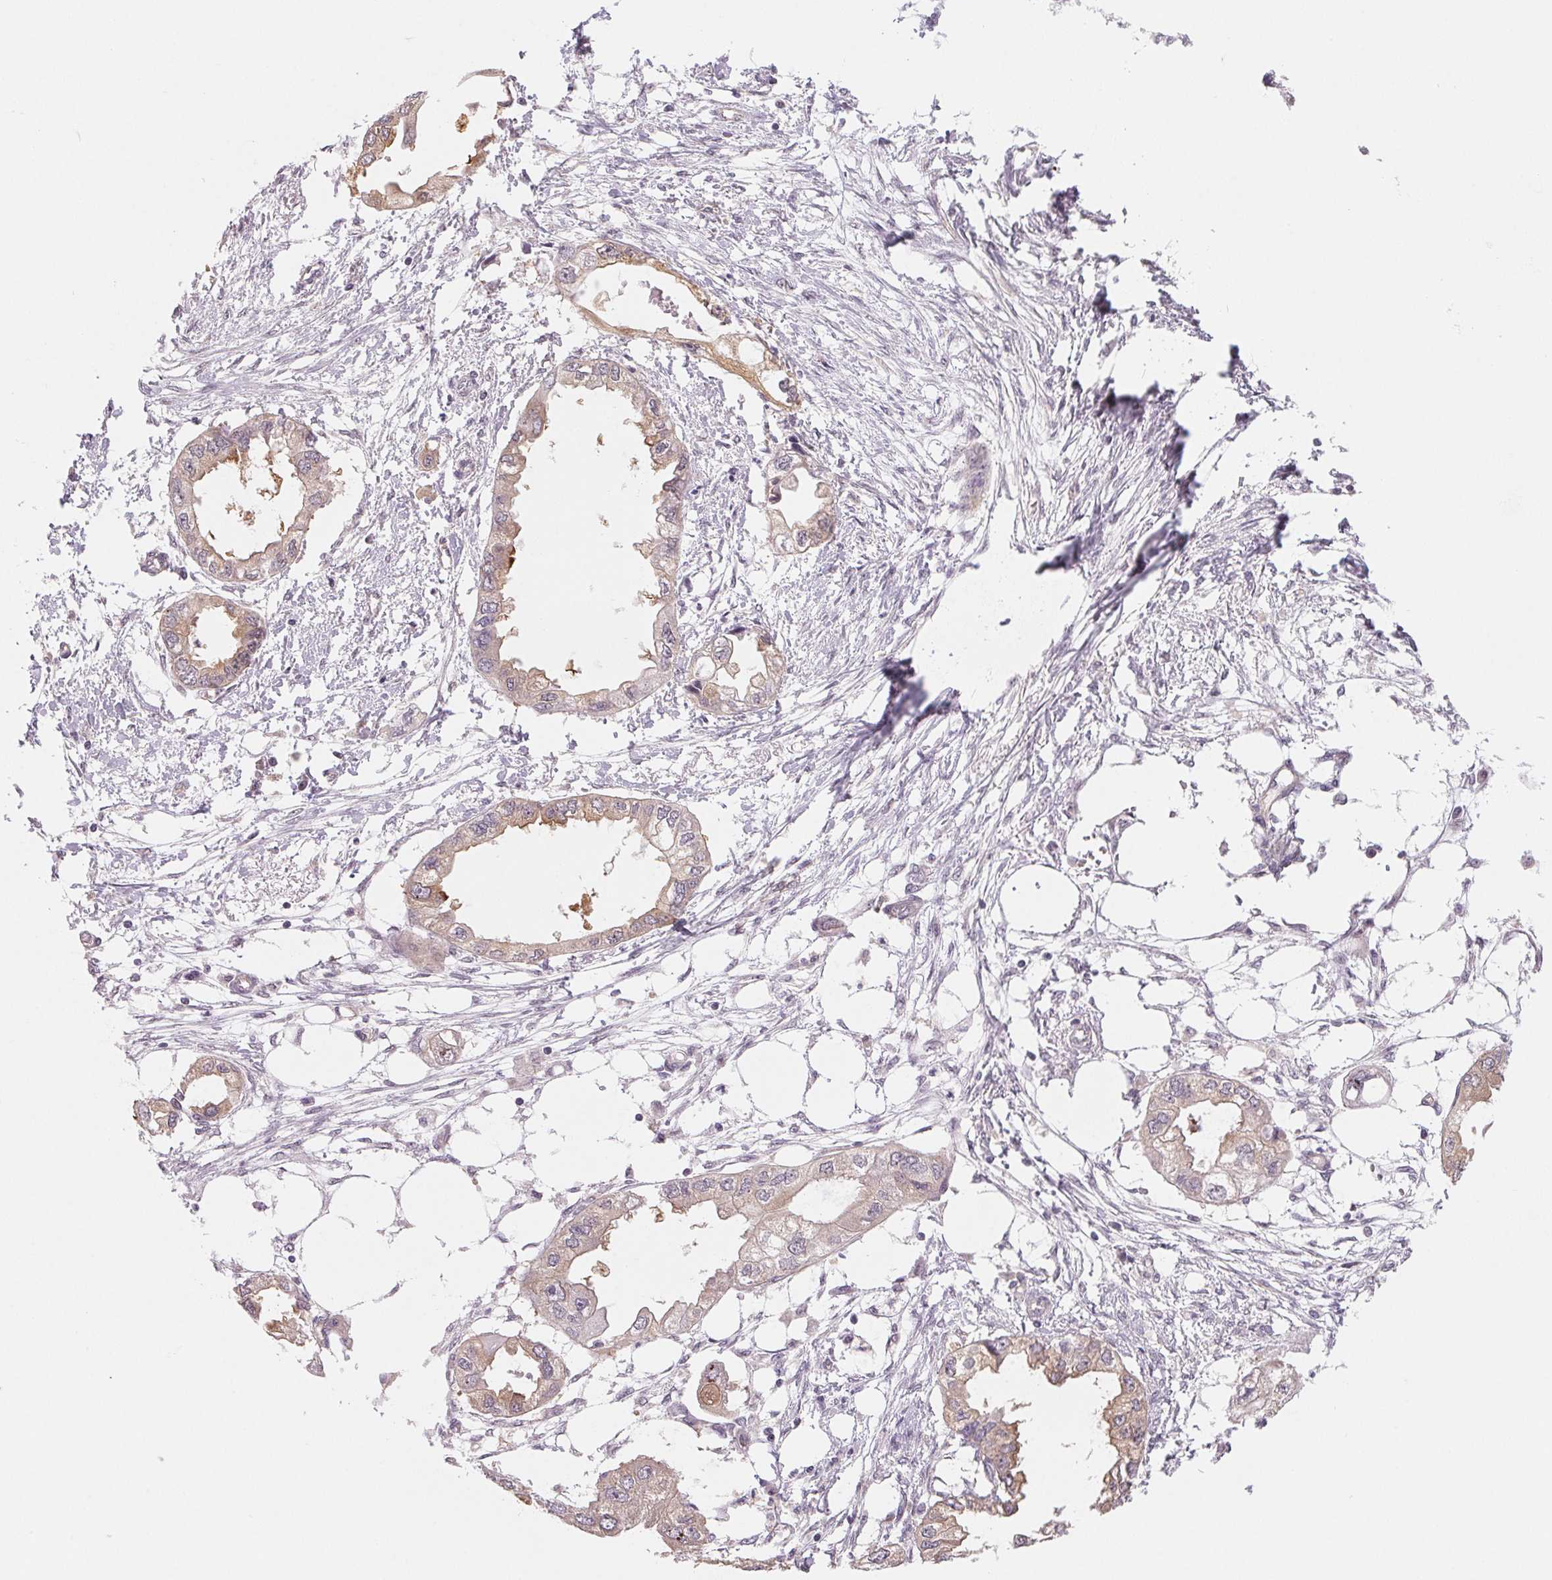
{"staining": {"intensity": "weak", "quantity": ">75%", "location": "cytoplasmic/membranous"}, "tissue": "endometrial cancer", "cell_type": "Tumor cells", "image_type": "cancer", "snomed": [{"axis": "morphology", "description": "Adenocarcinoma, NOS"}, {"axis": "morphology", "description": "Adenocarcinoma, metastatic, NOS"}, {"axis": "topography", "description": "Adipose tissue"}, {"axis": "topography", "description": "Endometrium"}], "caption": "IHC (DAB (3,3'-diaminobenzidine)) staining of human endometrial cancer (adenocarcinoma) shows weak cytoplasmic/membranous protein positivity in about >75% of tumor cells. The protein is stained brown, and the nuclei are stained in blue (DAB IHC with brightfield microscopy, high magnification).", "gene": "DNAJB6", "patient": {"sex": "female", "age": 67}}